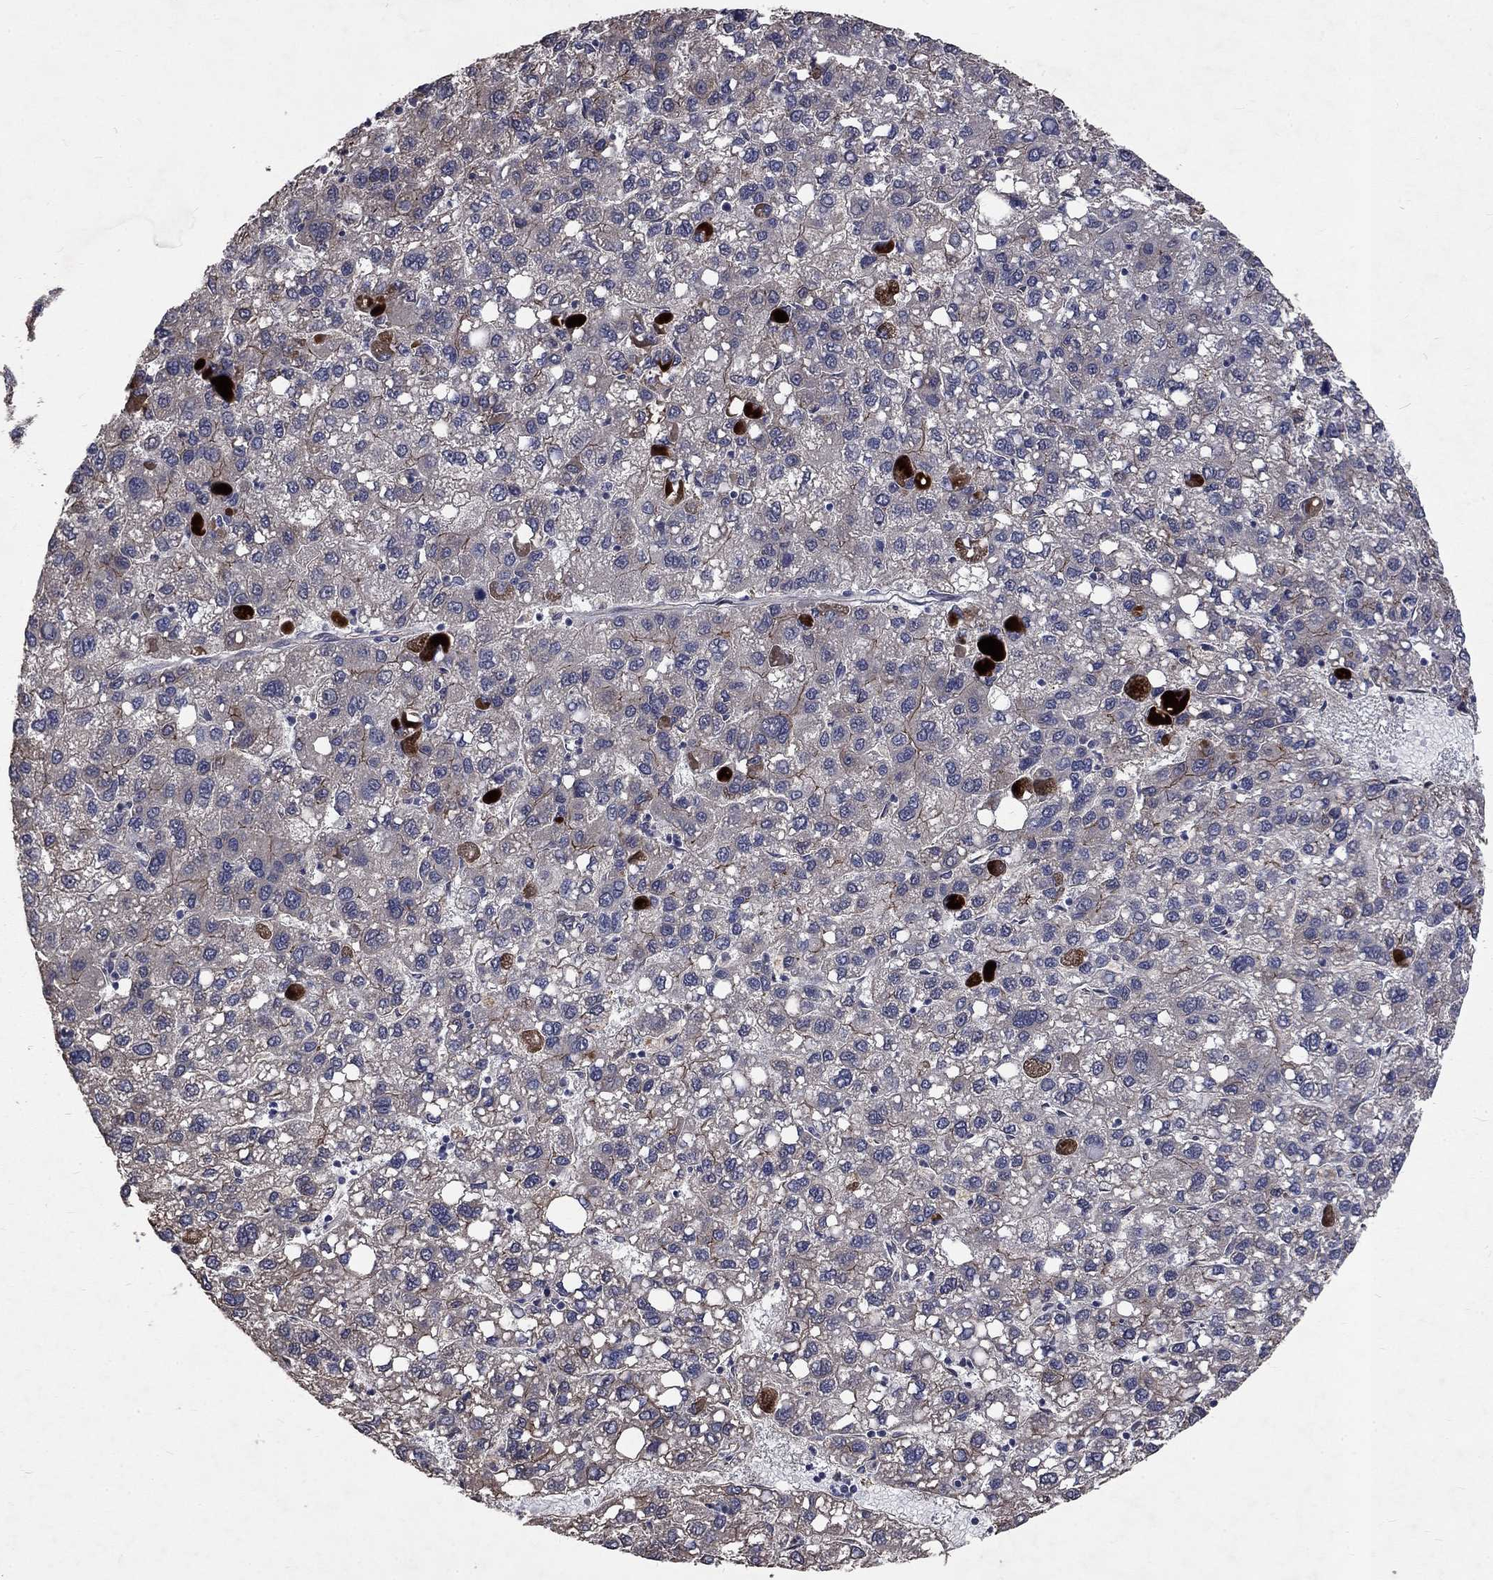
{"staining": {"intensity": "negative", "quantity": "none", "location": "none"}, "tissue": "liver cancer", "cell_type": "Tumor cells", "image_type": "cancer", "snomed": [{"axis": "morphology", "description": "Carcinoma, Hepatocellular, NOS"}, {"axis": "topography", "description": "Liver"}], "caption": "A high-resolution image shows immunohistochemistry (IHC) staining of liver hepatocellular carcinoma, which reveals no significant positivity in tumor cells.", "gene": "CHST5", "patient": {"sex": "female", "age": 82}}